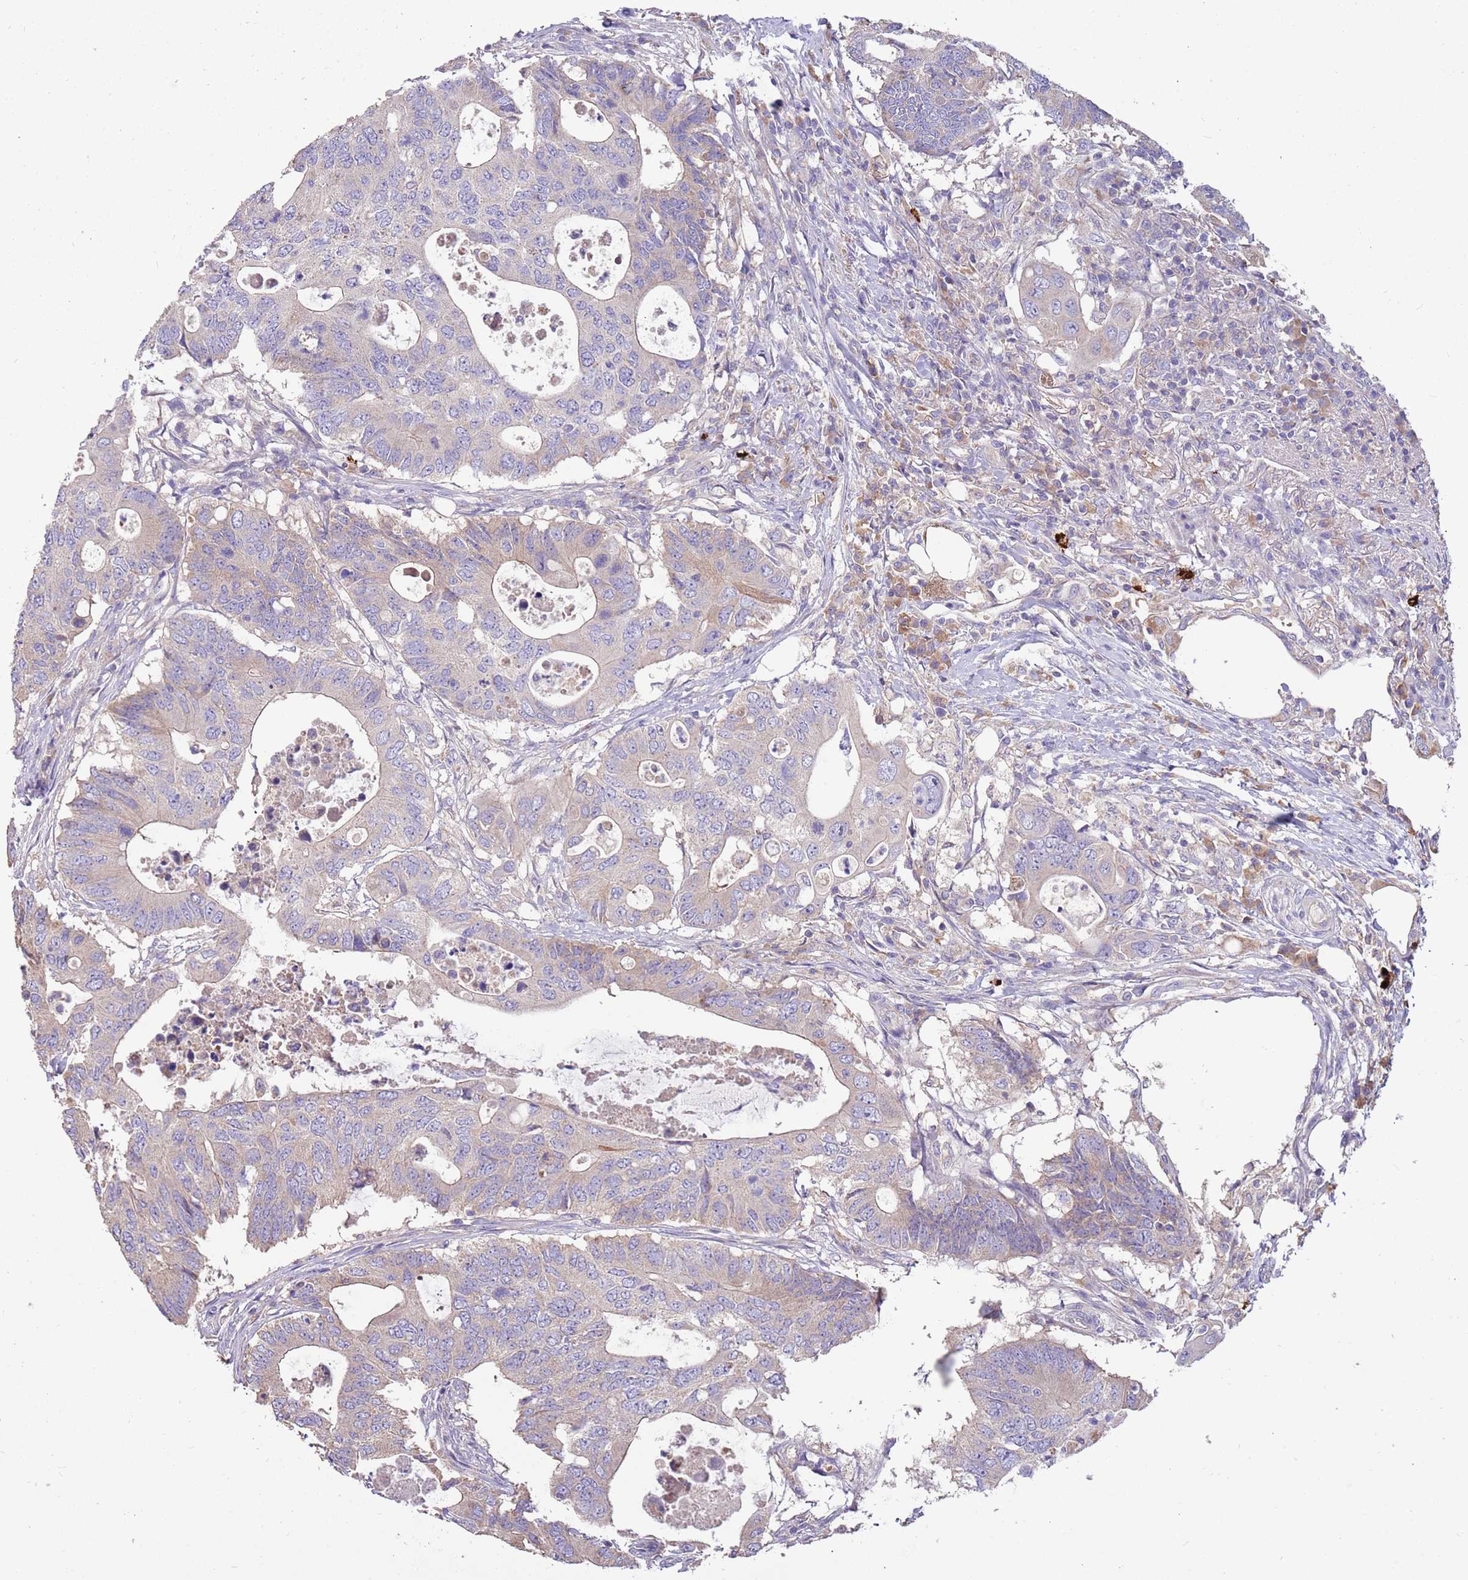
{"staining": {"intensity": "negative", "quantity": "none", "location": "none"}, "tissue": "colorectal cancer", "cell_type": "Tumor cells", "image_type": "cancer", "snomed": [{"axis": "morphology", "description": "Adenocarcinoma, NOS"}, {"axis": "topography", "description": "Colon"}], "caption": "This is an immunohistochemistry image of colorectal adenocarcinoma. There is no positivity in tumor cells.", "gene": "TRMO", "patient": {"sex": "male", "age": 71}}